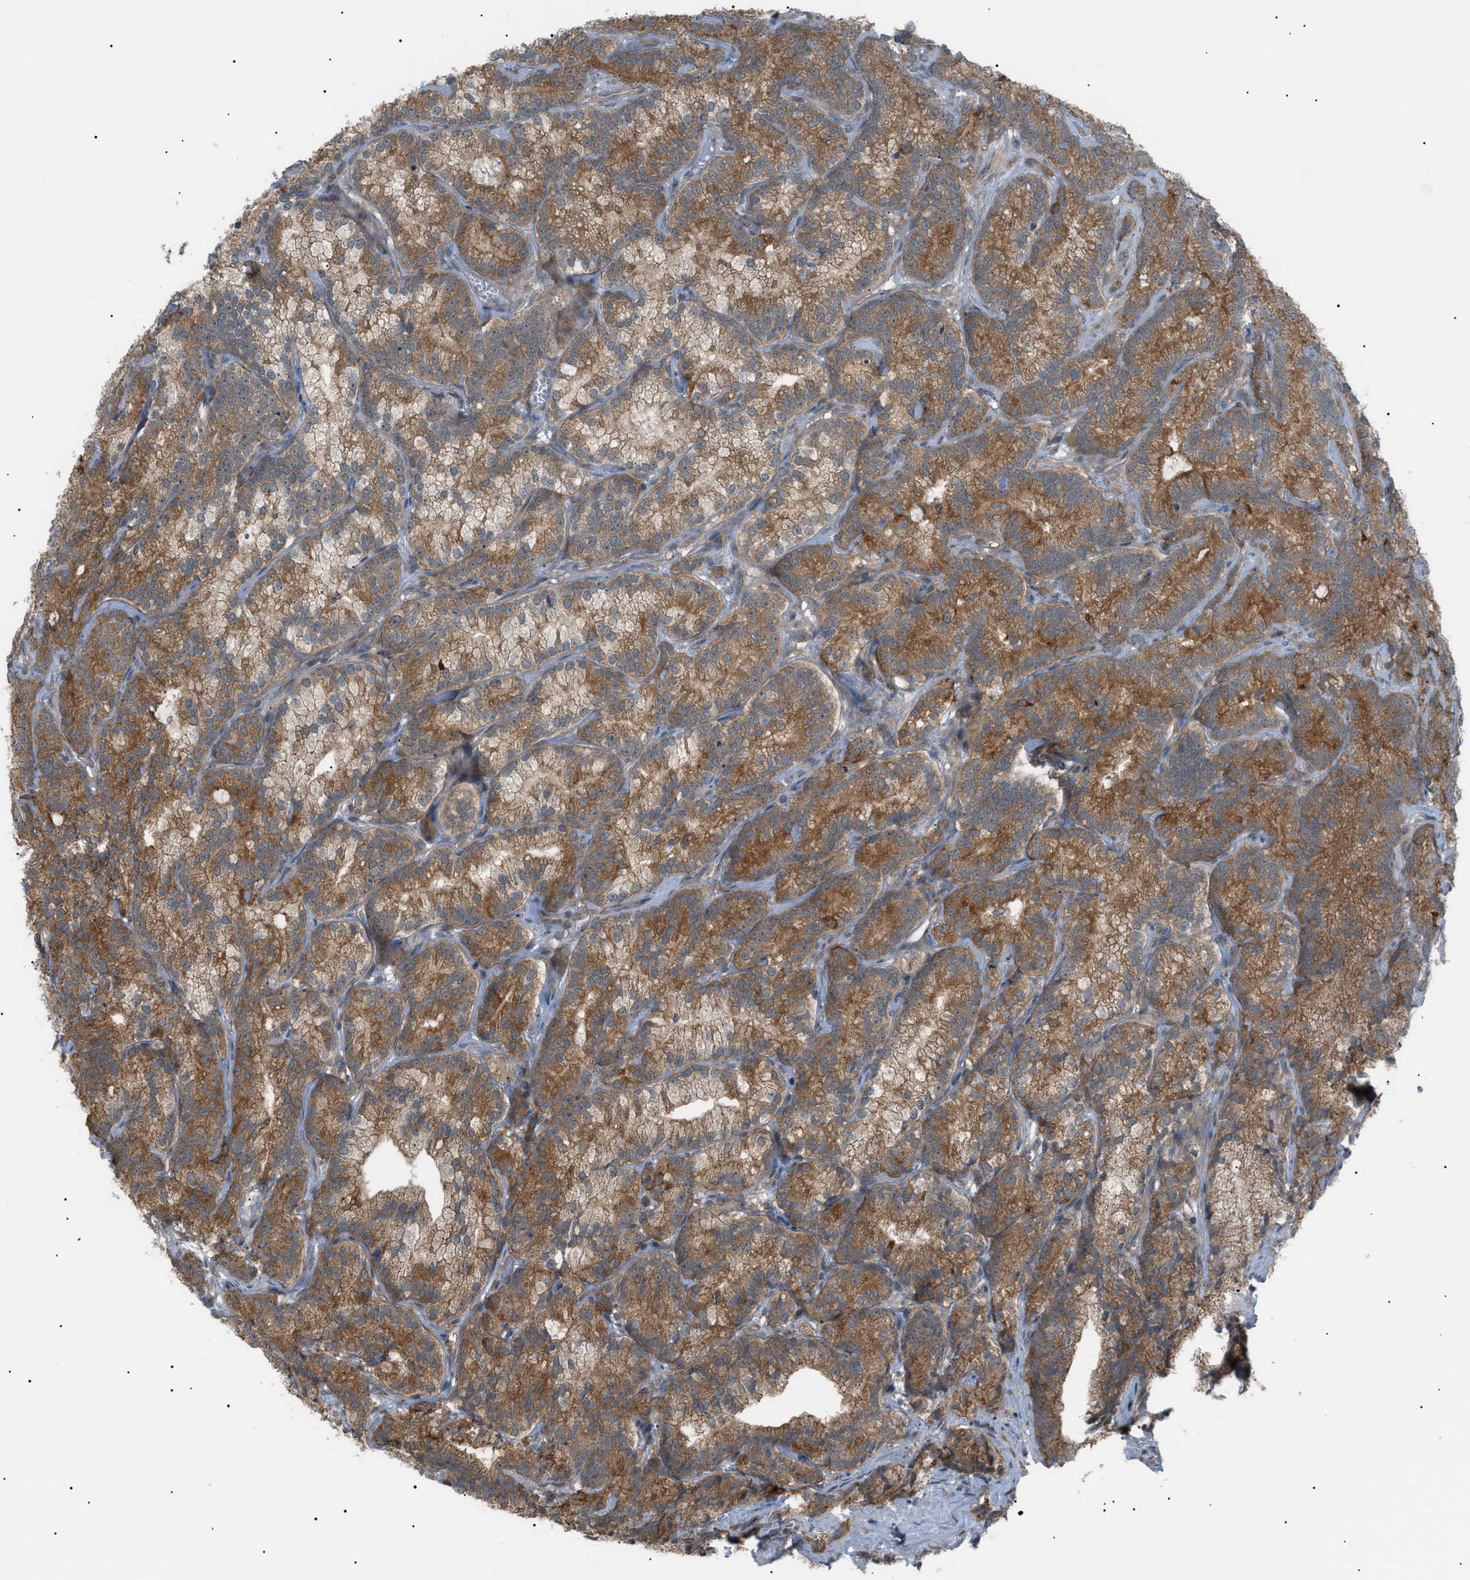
{"staining": {"intensity": "strong", "quantity": ">75%", "location": "cytoplasmic/membranous"}, "tissue": "prostate cancer", "cell_type": "Tumor cells", "image_type": "cancer", "snomed": [{"axis": "morphology", "description": "Adenocarcinoma, Low grade"}, {"axis": "topography", "description": "Prostate"}], "caption": "DAB (3,3'-diaminobenzidine) immunohistochemical staining of prostate cancer exhibits strong cytoplasmic/membranous protein positivity in about >75% of tumor cells.", "gene": "LPIN2", "patient": {"sex": "male", "age": 89}}